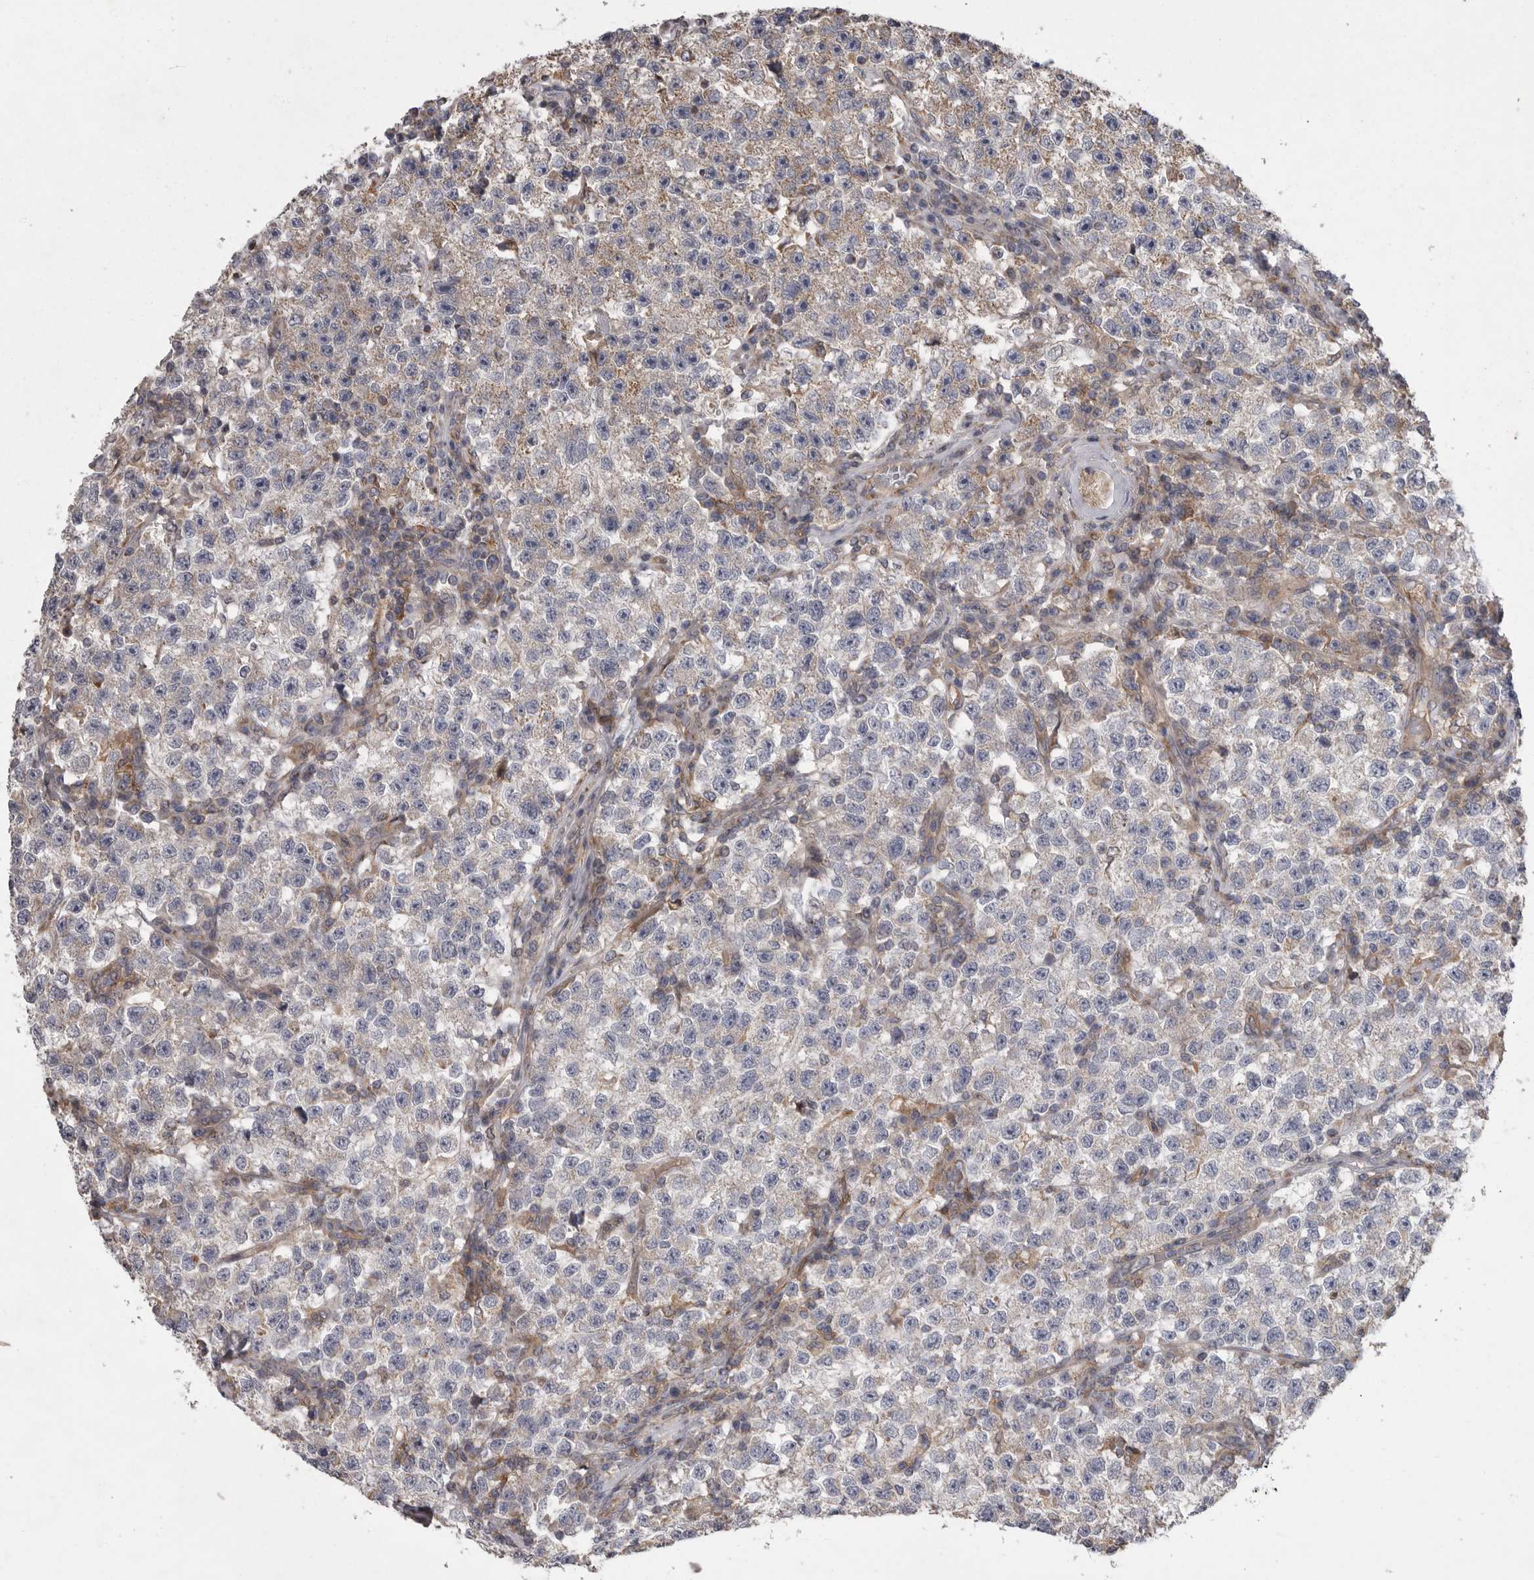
{"staining": {"intensity": "negative", "quantity": "none", "location": "none"}, "tissue": "testis cancer", "cell_type": "Tumor cells", "image_type": "cancer", "snomed": [{"axis": "morphology", "description": "Seminoma, NOS"}, {"axis": "topography", "description": "Testis"}], "caption": "DAB (3,3'-diaminobenzidine) immunohistochemical staining of human testis seminoma exhibits no significant staining in tumor cells. (Stains: DAB IHC with hematoxylin counter stain, Microscopy: brightfield microscopy at high magnification).", "gene": "CRP", "patient": {"sex": "male", "age": 22}}